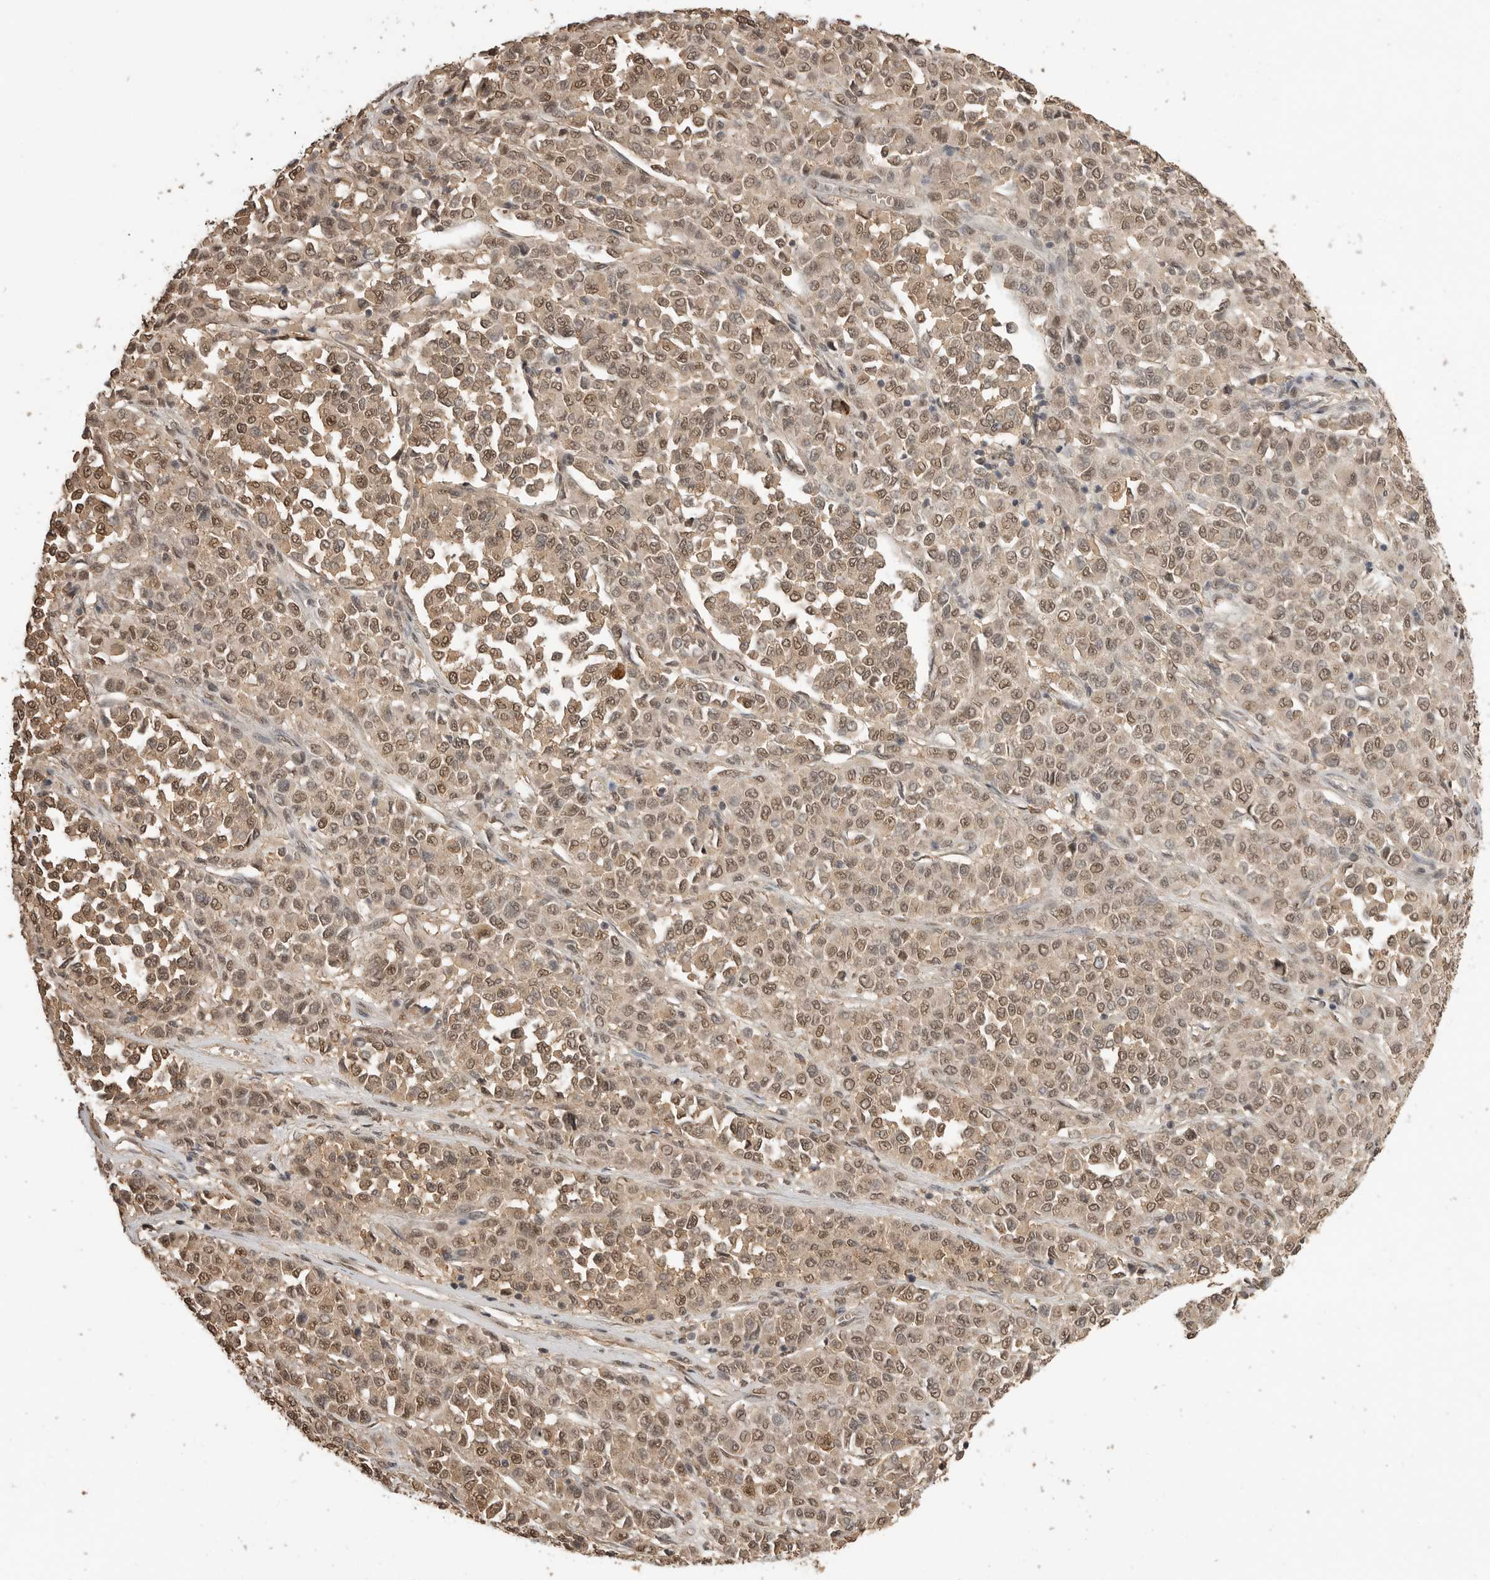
{"staining": {"intensity": "moderate", "quantity": ">75%", "location": "cytoplasmic/membranous,nuclear"}, "tissue": "melanoma", "cell_type": "Tumor cells", "image_type": "cancer", "snomed": [{"axis": "morphology", "description": "Malignant melanoma, Metastatic site"}, {"axis": "topography", "description": "Pancreas"}], "caption": "A medium amount of moderate cytoplasmic/membranous and nuclear positivity is present in about >75% of tumor cells in malignant melanoma (metastatic site) tissue.", "gene": "ASPSCR1", "patient": {"sex": "female", "age": 30}}